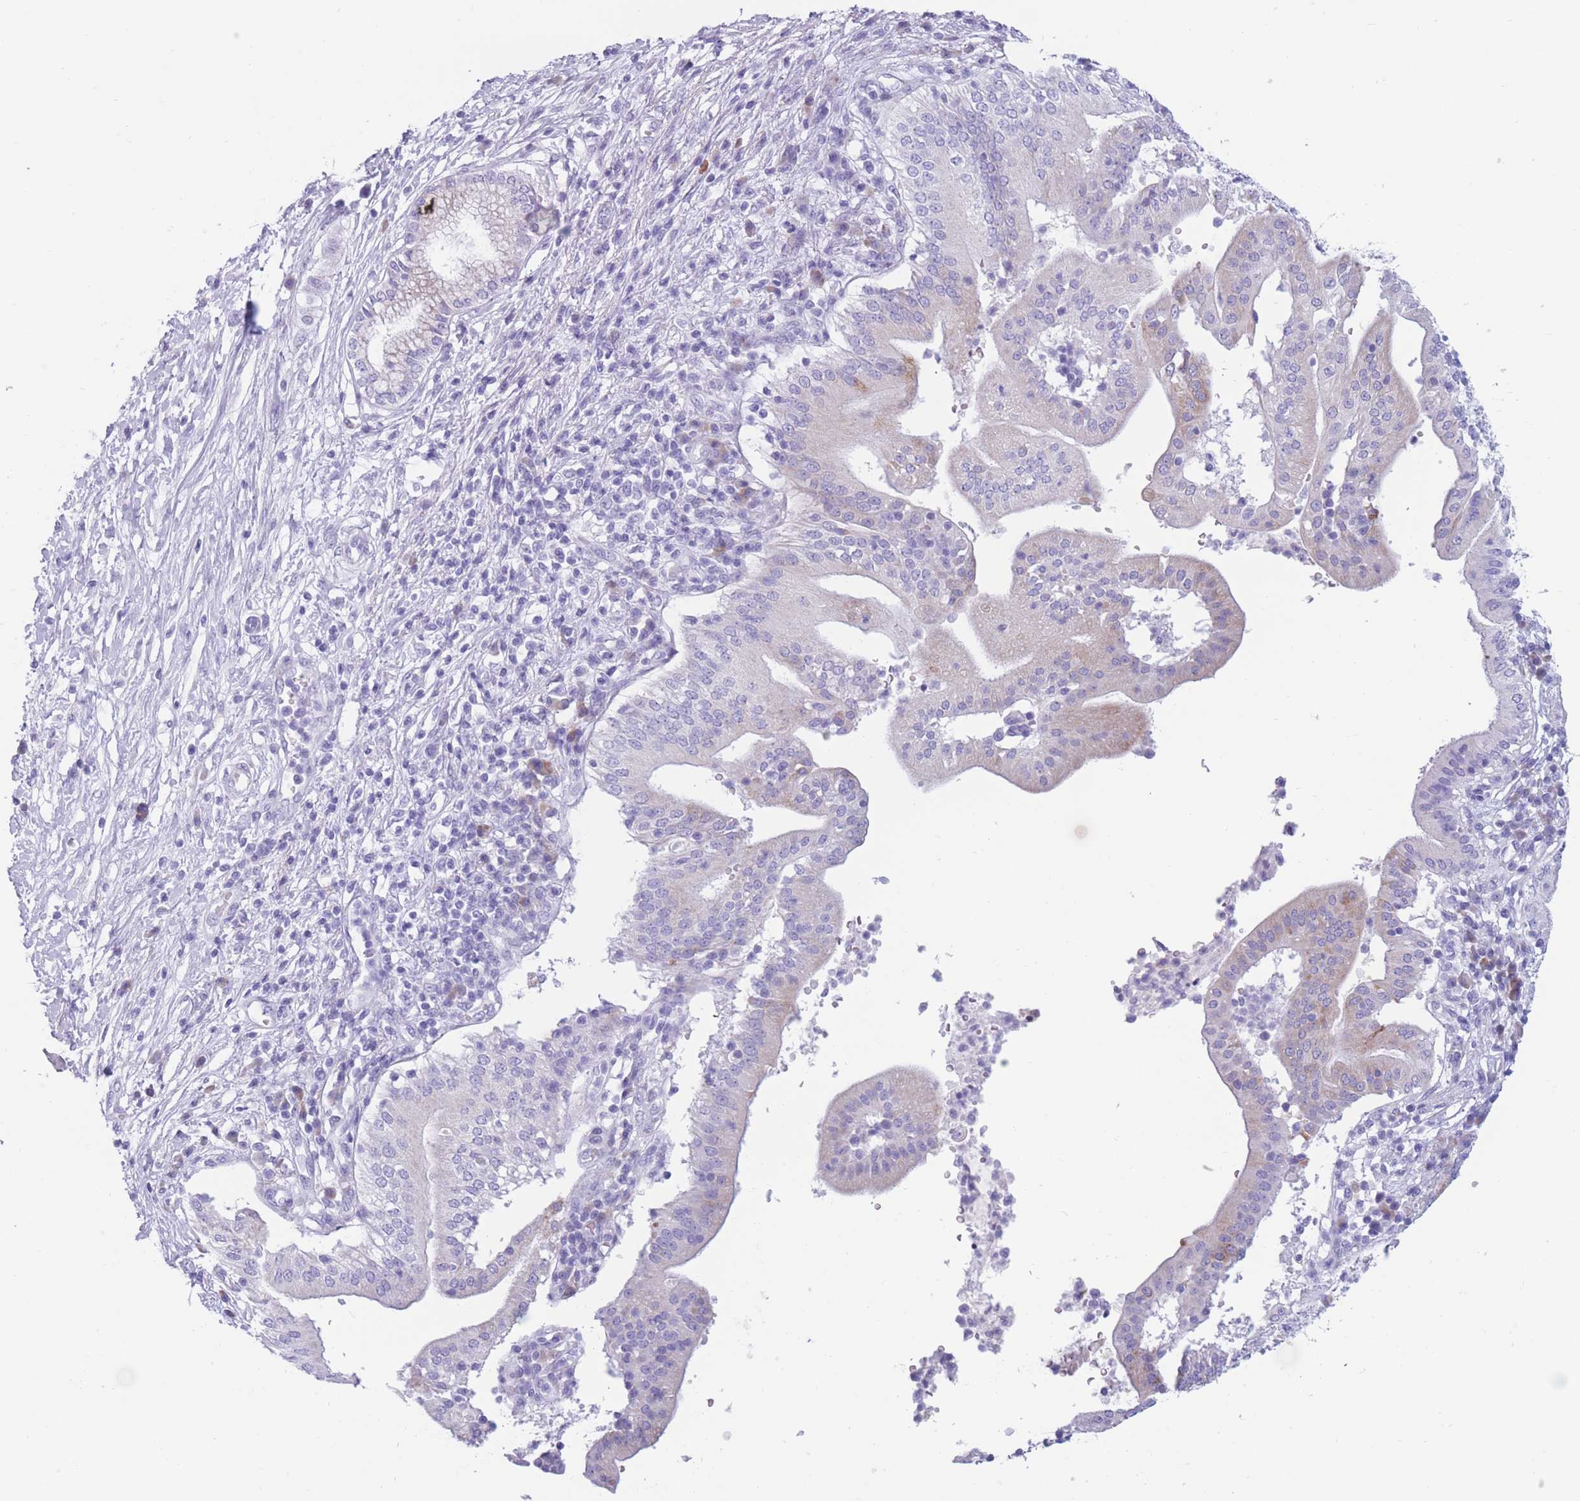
{"staining": {"intensity": "weak", "quantity": "<25%", "location": "cytoplasmic/membranous"}, "tissue": "pancreatic cancer", "cell_type": "Tumor cells", "image_type": "cancer", "snomed": [{"axis": "morphology", "description": "Adenocarcinoma, NOS"}, {"axis": "topography", "description": "Pancreas"}], "caption": "Pancreatic cancer was stained to show a protein in brown. There is no significant positivity in tumor cells.", "gene": "COL27A1", "patient": {"sex": "male", "age": 68}}